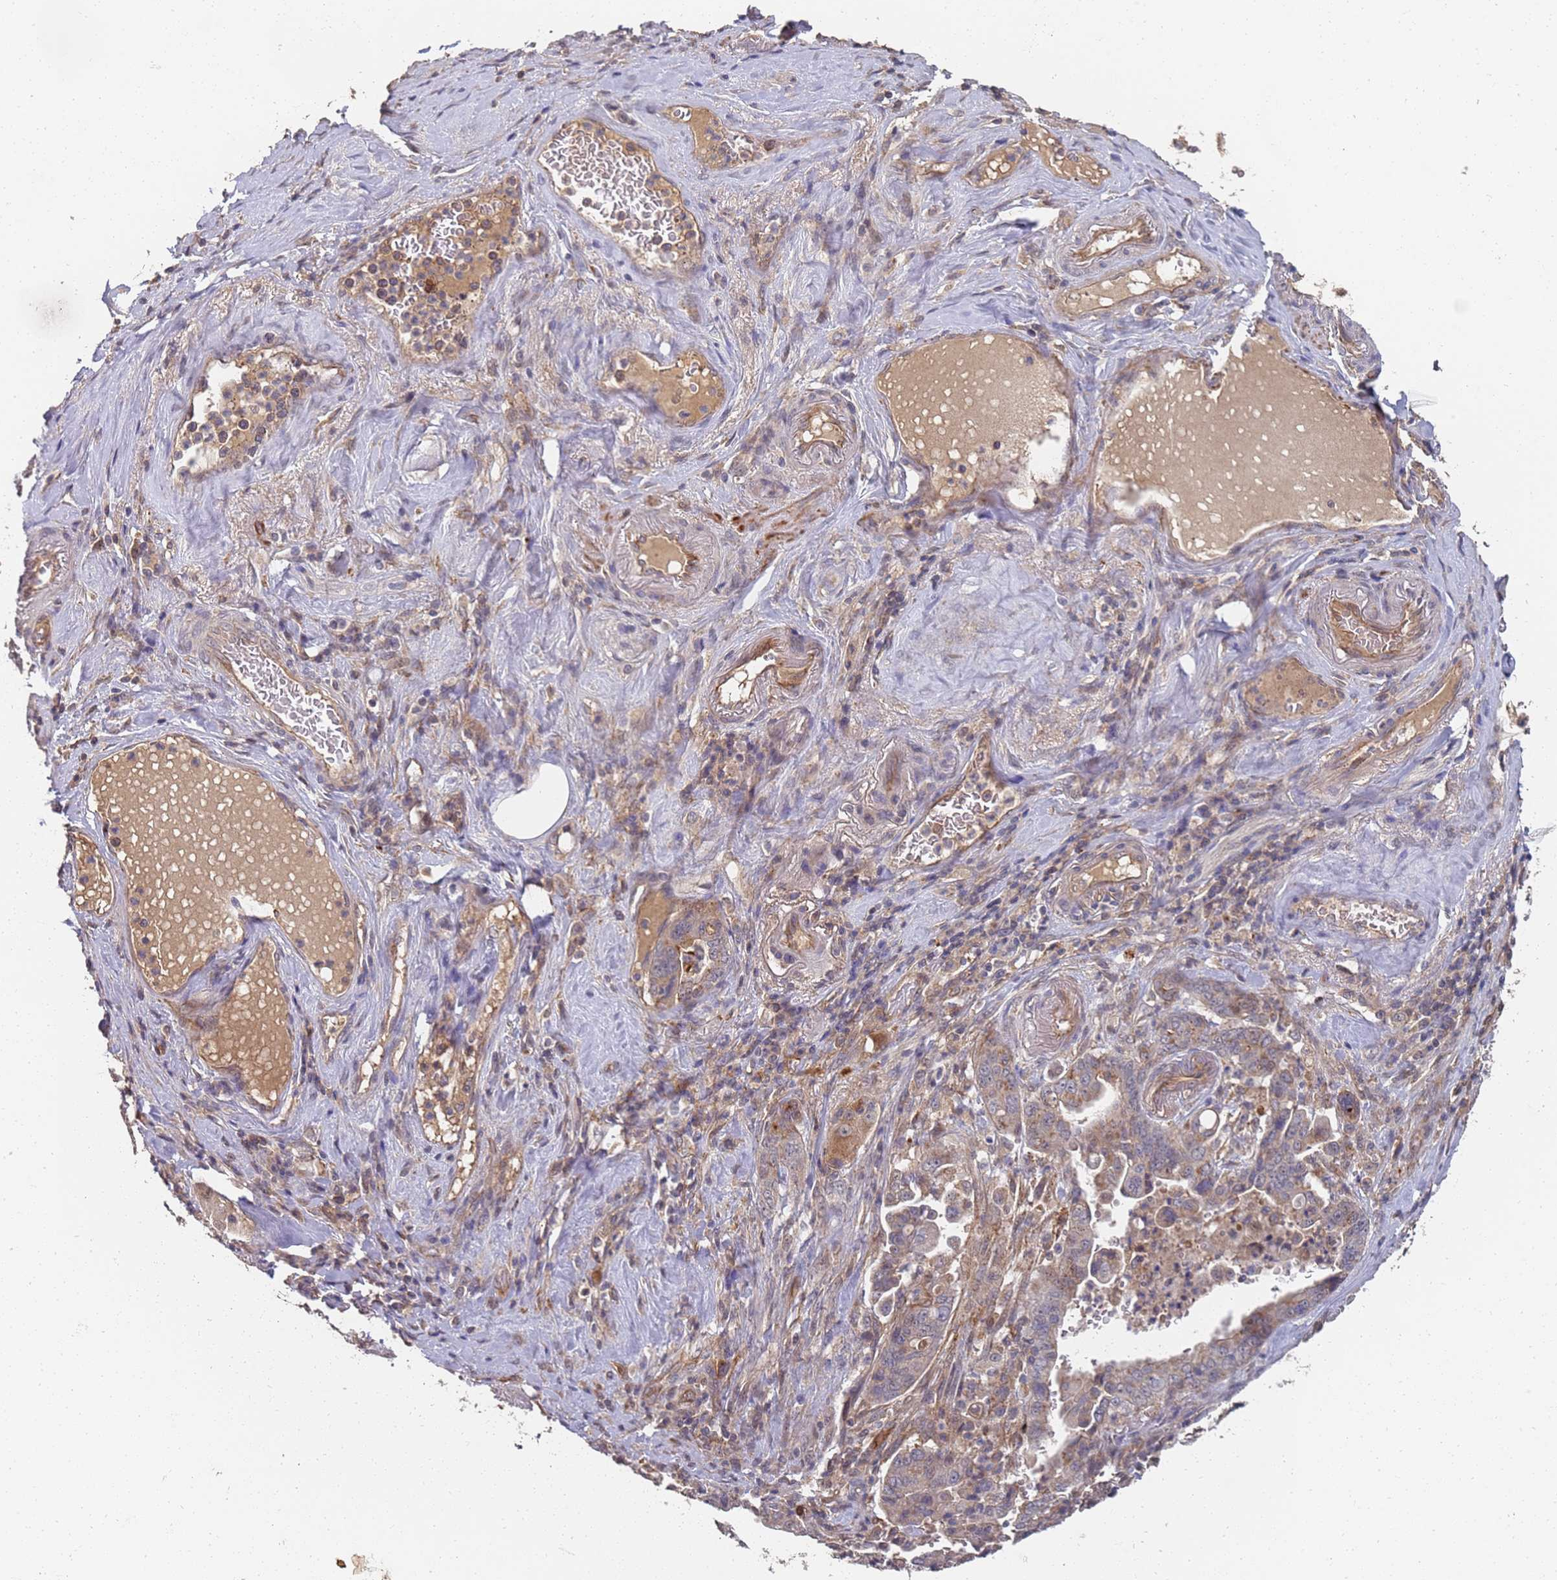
{"staining": {"intensity": "weak", "quantity": "25%-75%", "location": "cytoplasmic/membranous"}, "tissue": "pancreatic cancer", "cell_type": "Tumor cells", "image_type": "cancer", "snomed": [{"axis": "morphology", "description": "Adenocarcinoma, NOS"}, {"axis": "topography", "description": "Pancreas"}], "caption": "Protein analysis of pancreatic cancer (adenocarcinoma) tissue displays weak cytoplasmic/membranous staining in about 25%-75% of tumor cells.", "gene": "ABCB6", "patient": {"sex": "male", "age": 70}}